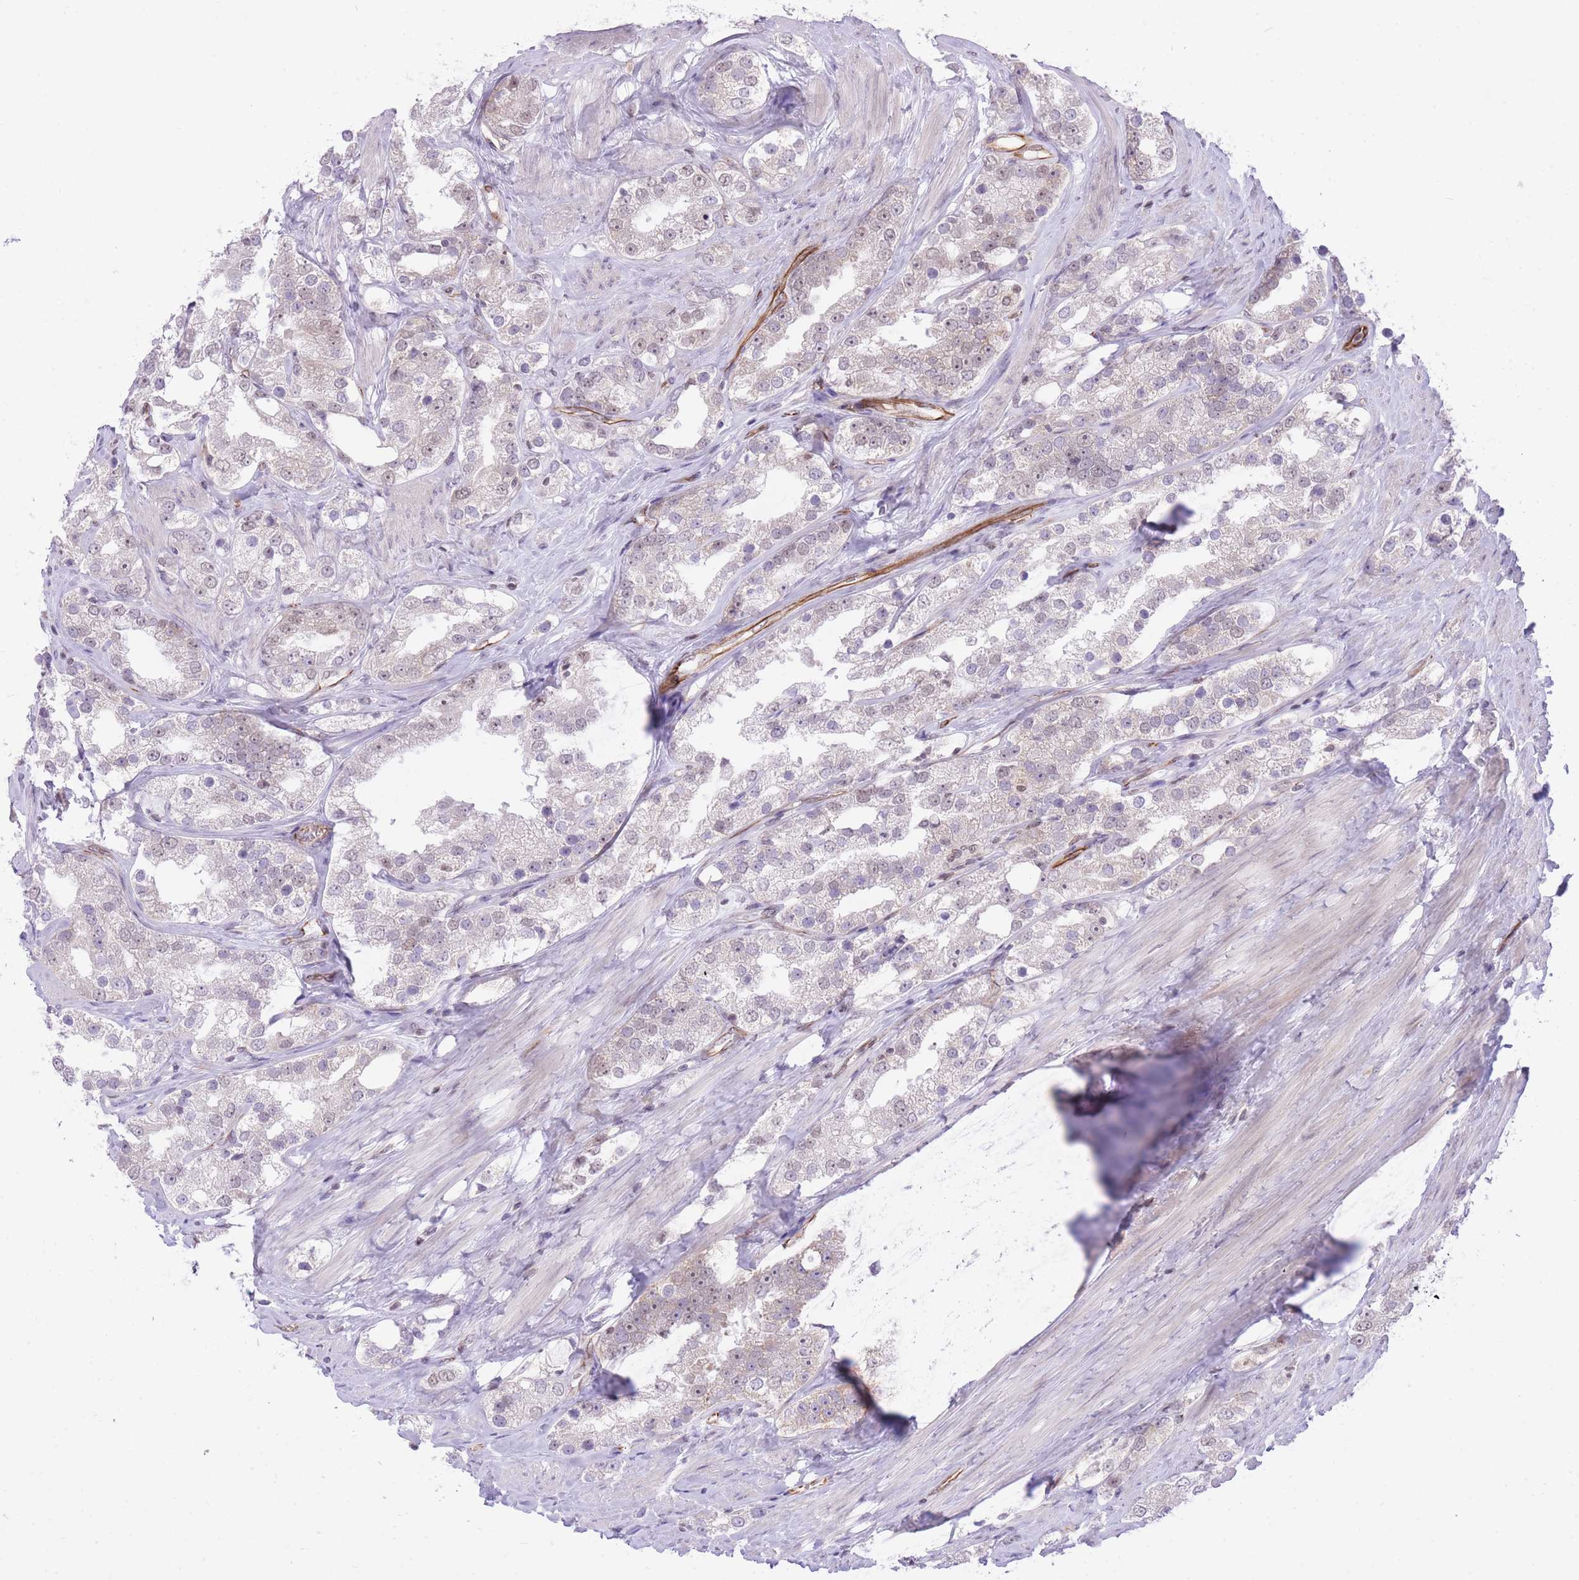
{"staining": {"intensity": "negative", "quantity": "none", "location": "none"}, "tissue": "prostate cancer", "cell_type": "Tumor cells", "image_type": "cancer", "snomed": [{"axis": "morphology", "description": "Adenocarcinoma, NOS"}, {"axis": "topography", "description": "Prostate"}], "caption": "Tumor cells are negative for protein expression in human prostate cancer.", "gene": "ELL", "patient": {"sex": "male", "age": 79}}